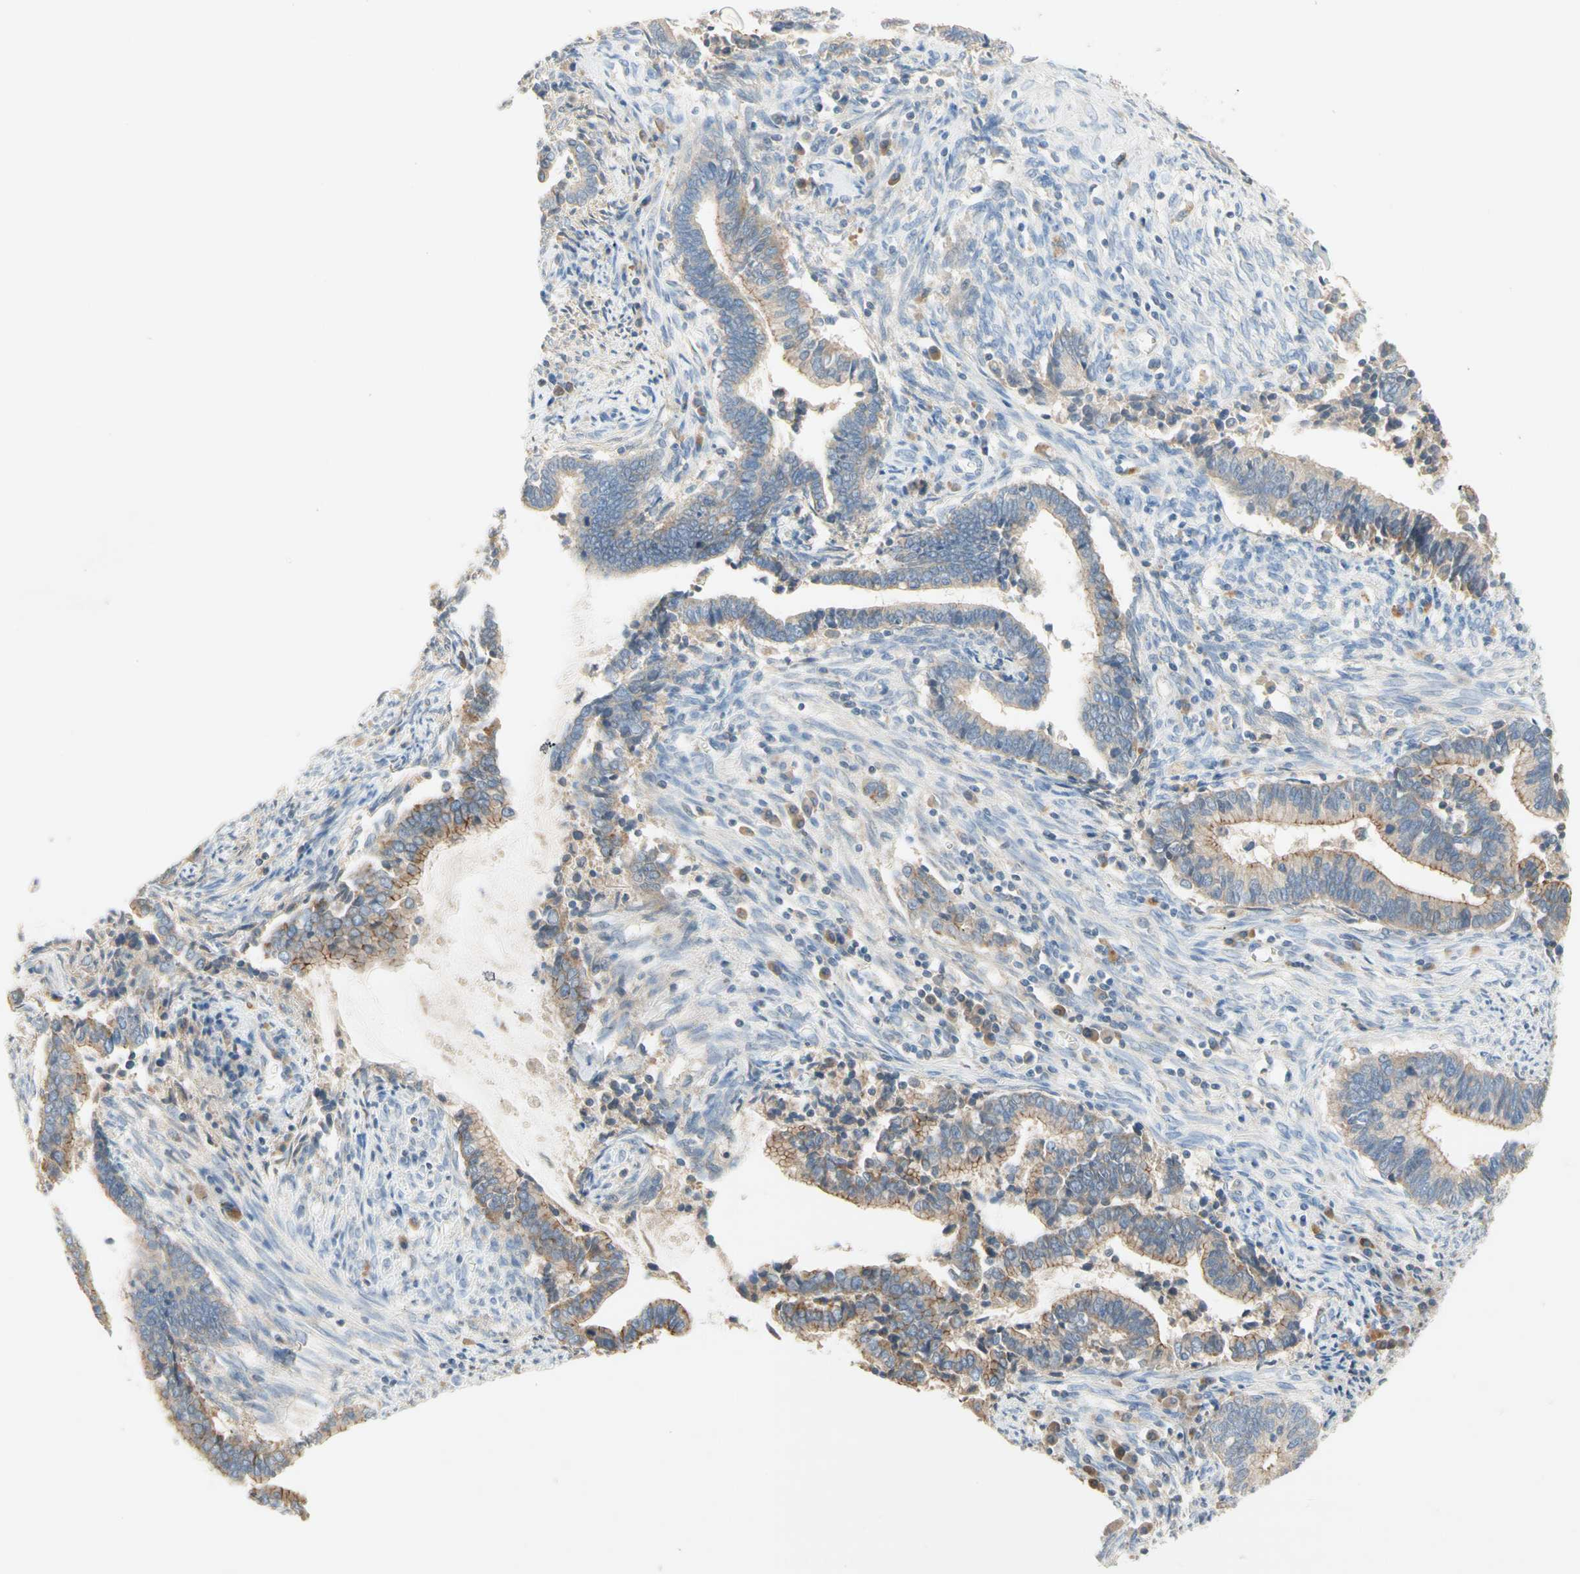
{"staining": {"intensity": "moderate", "quantity": ">75%", "location": "cytoplasmic/membranous"}, "tissue": "cervical cancer", "cell_type": "Tumor cells", "image_type": "cancer", "snomed": [{"axis": "morphology", "description": "Adenocarcinoma, NOS"}, {"axis": "topography", "description": "Cervix"}], "caption": "This is an image of immunohistochemistry staining of cervical cancer (adenocarcinoma), which shows moderate staining in the cytoplasmic/membranous of tumor cells.", "gene": "NECTIN4", "patient": {"sex": "female", "age": 44}}